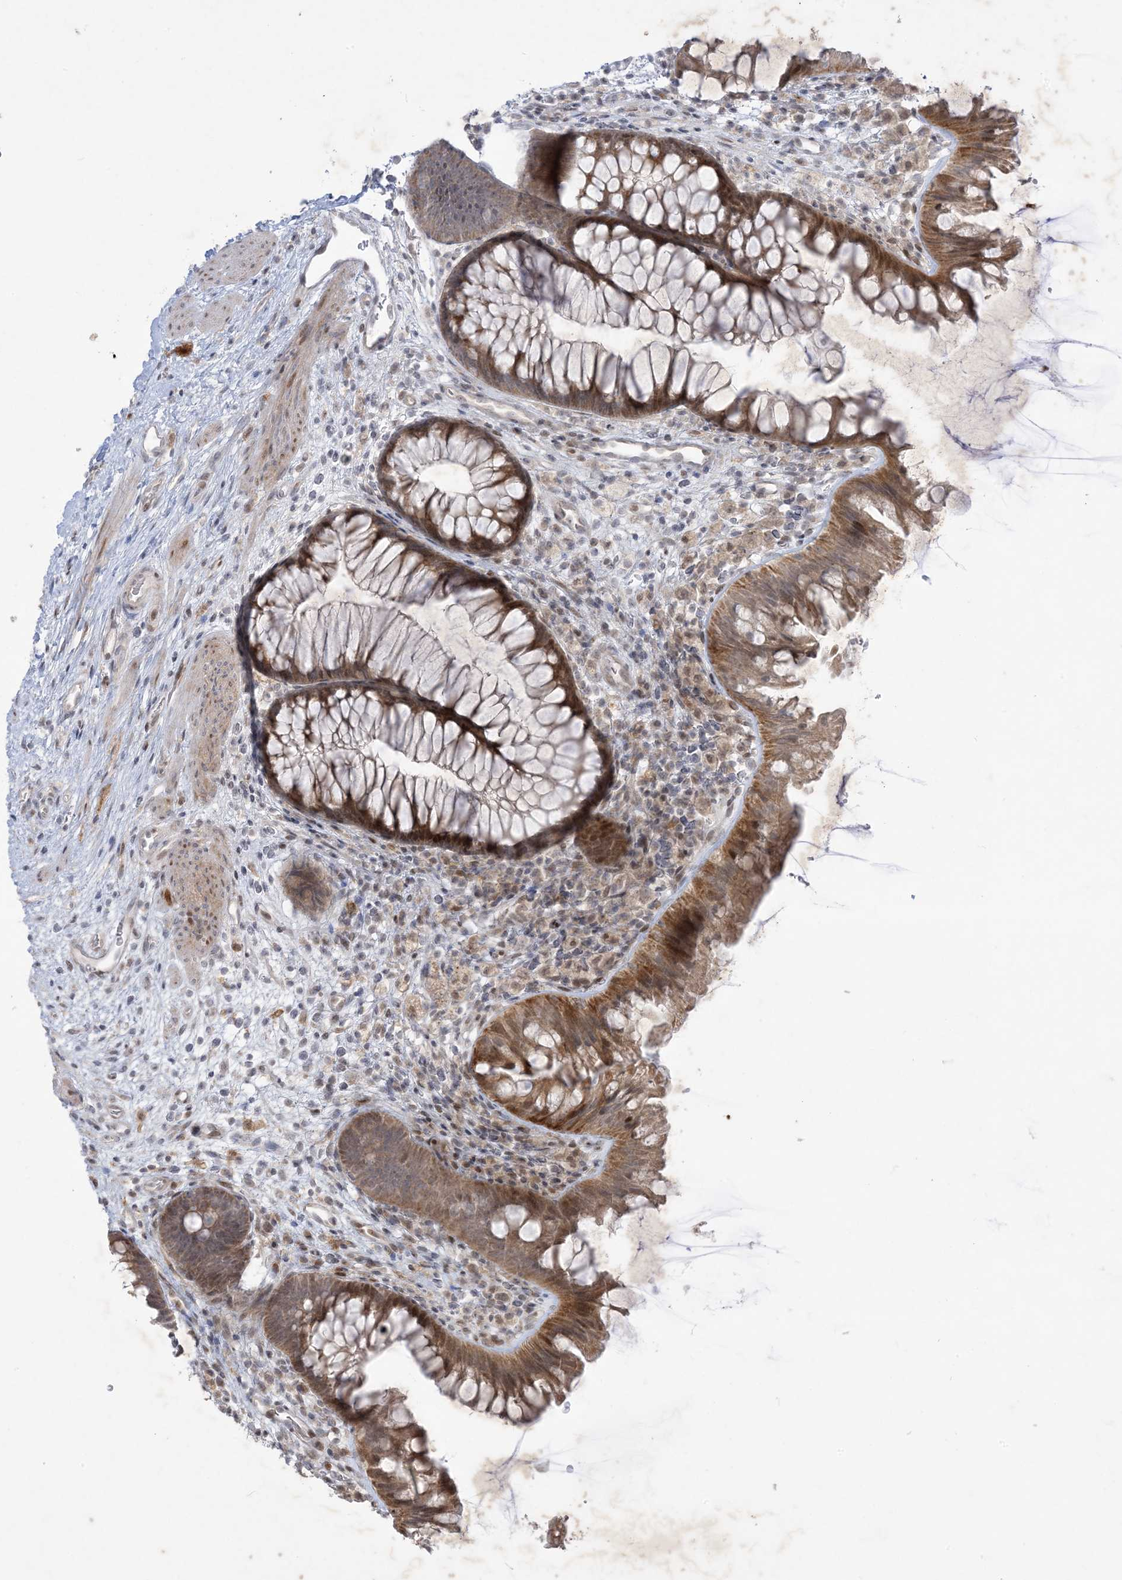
{"staining": {"intensity": "moderate", "quantity": ">75%", "location": "cytoplasmic/membranous"}, "tissue": "colon", "cell_type": "Glandular cells", "image_type": "normal", "snomed": [{"axis": "morphology", "description": "Normal tissue, NOS"}, {"axis": "topography", "description": "Colon"}], "caption": "IHC histopathology image of benign colon: human colon stained using IHC displays medium levels of moderate protein expression localized specifically in the cytoplasmic/membranous of glandular cells, appearing as a cytoplasmic/membranous brown color.", "gene": "SOGA3", "patient": {"sex": "female", "age": 62}}